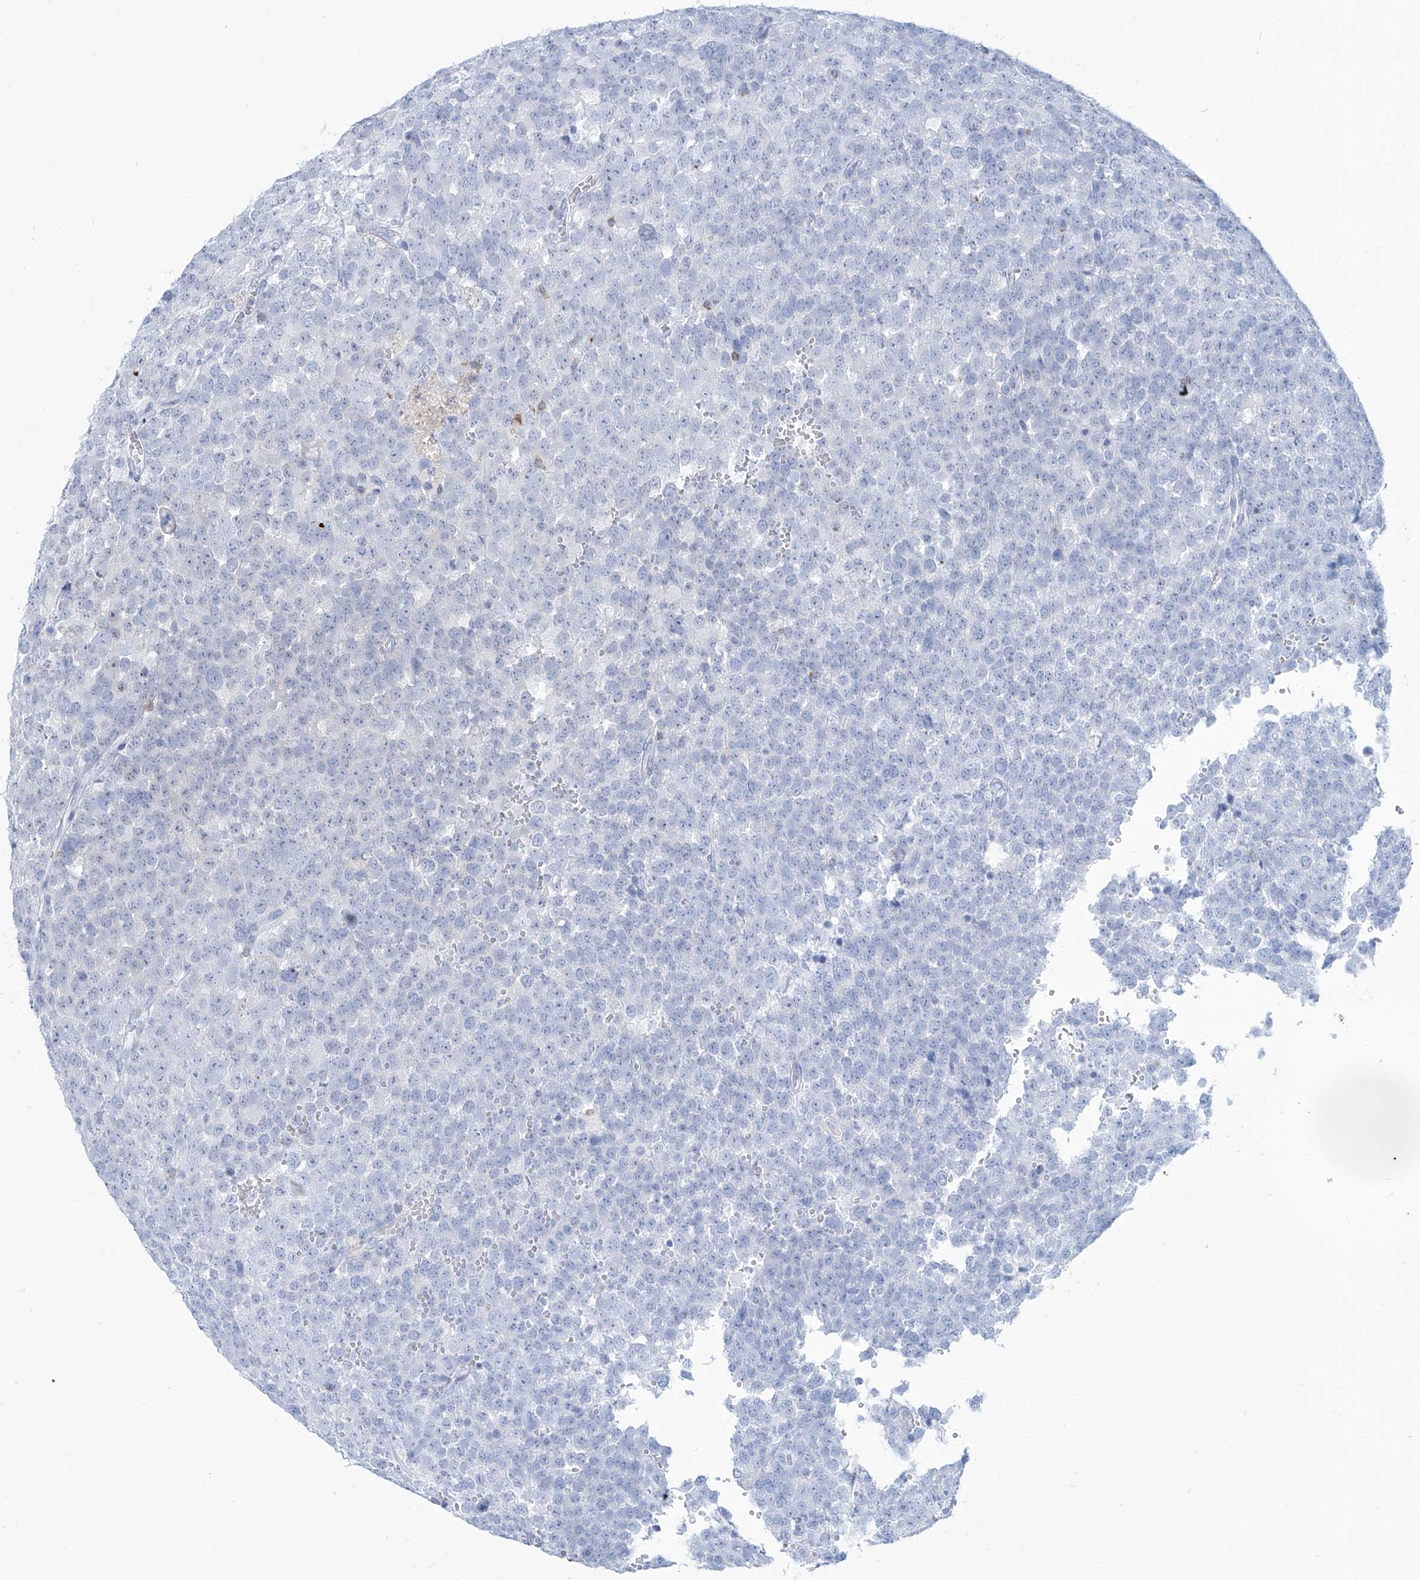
{"staining": {"intensity": "negative", "quantity": "none", "location": "none"}, "tissue": "testis cancer", "cell_type": "Tumor cells", "image_type": "cancer", "snomed": [{"axis": "morphology", "description": "Seminoma, NOS"}, {"axis": "topography", "description": "Testis"}], "caption": "DAB immunohistochemical staining of human testis seminoma demonstrates no significant staining in tumor cells.", "gene": "ZBTB48", "patient": {"sex": "male", "age": 71}}